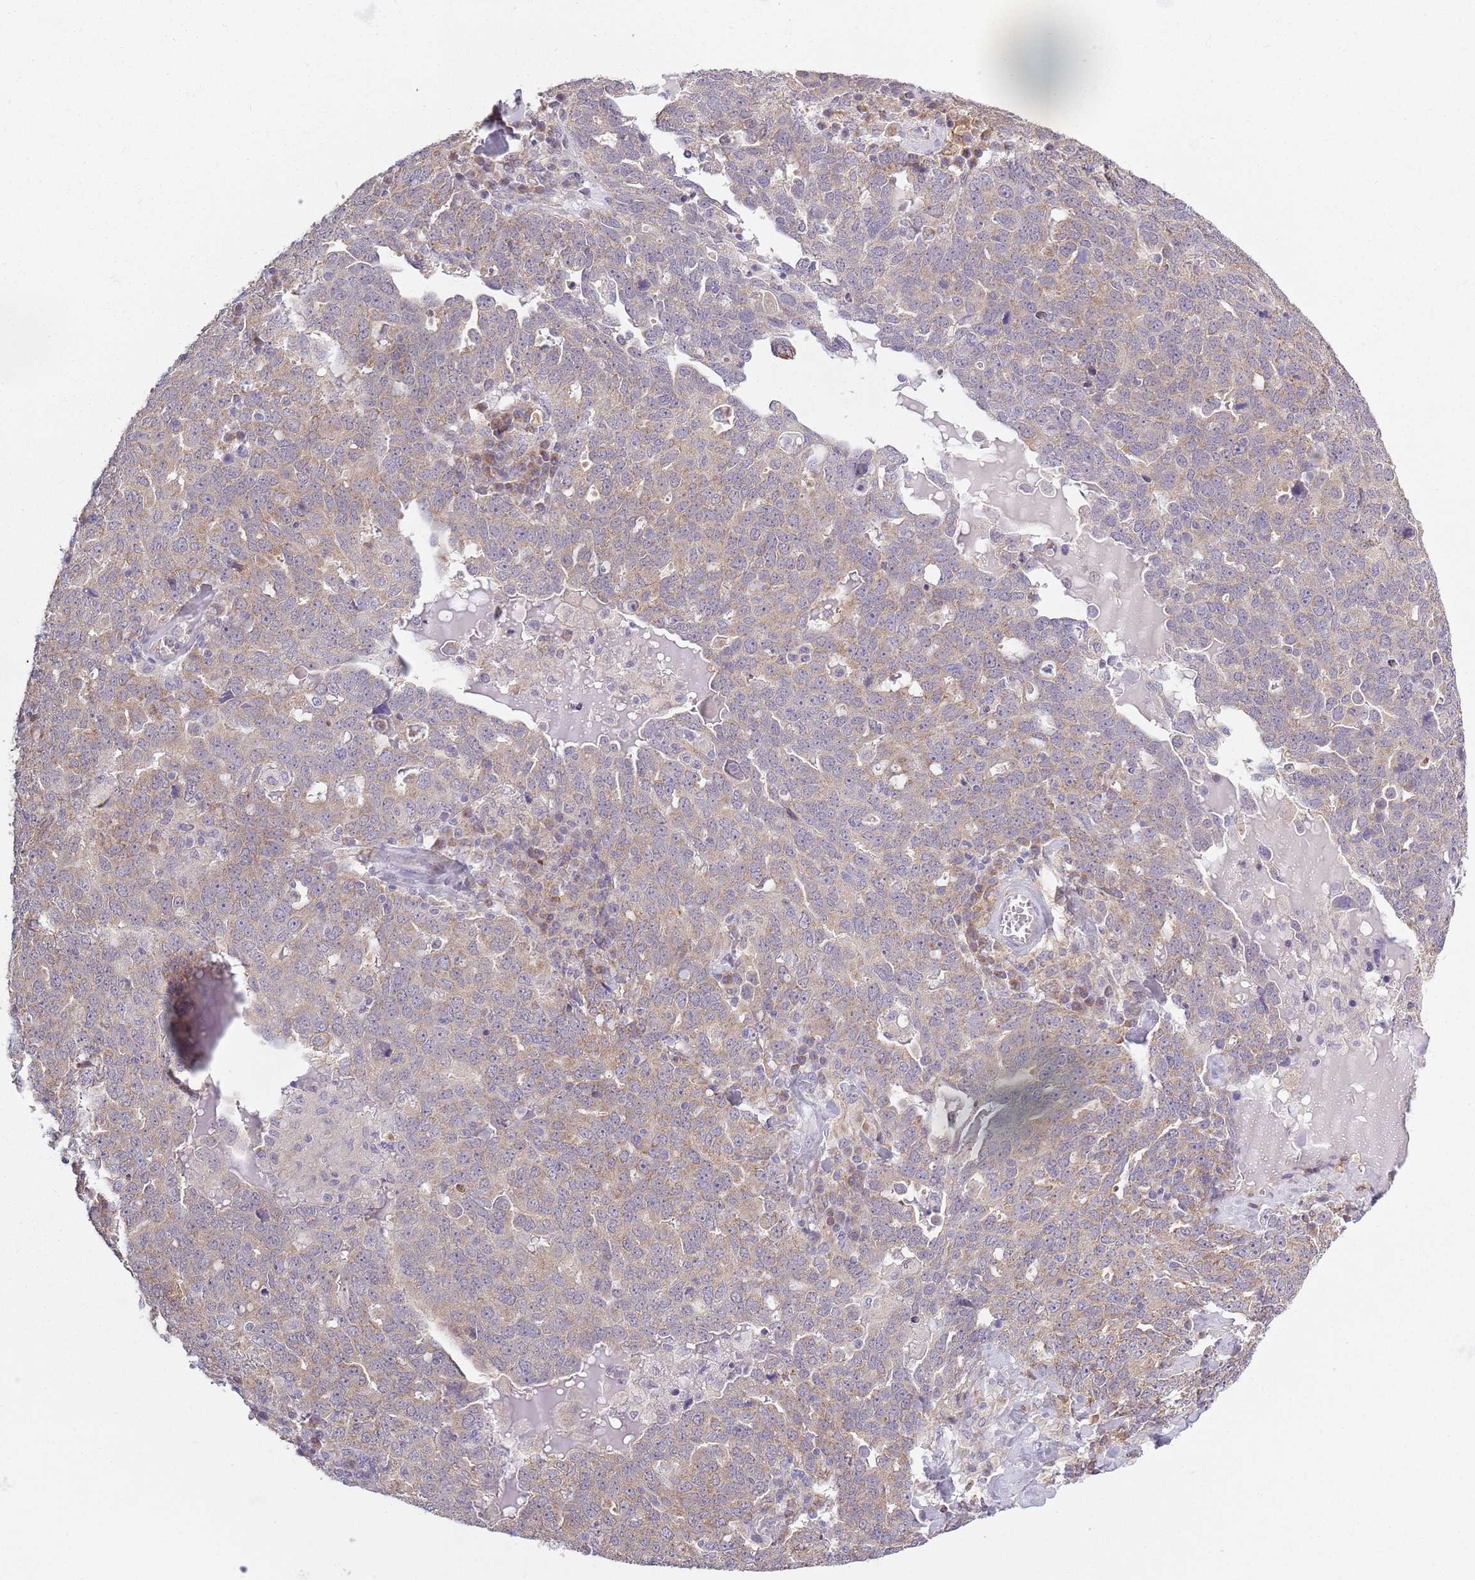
{"staining": {"intensity": "moderate", "quantity": "<25%", "location": "cytoplasmic/membranous"}, "tissue": "ovarian cancer", "cell_type": "Tumor cells", "image_type": "cancer", "snomed": [{"axis": "morphology", "description": "Carcinoma, endometroid"}, {"axis": "topography", "description": "Ovary"}], "caption": "Ovarian cancer tissue shows moderate cytoplasmic/membranous positivity in approximately <25% of tumor cells", "gene": "COQ5", "patient": {"sex": "female", "age": 62}}